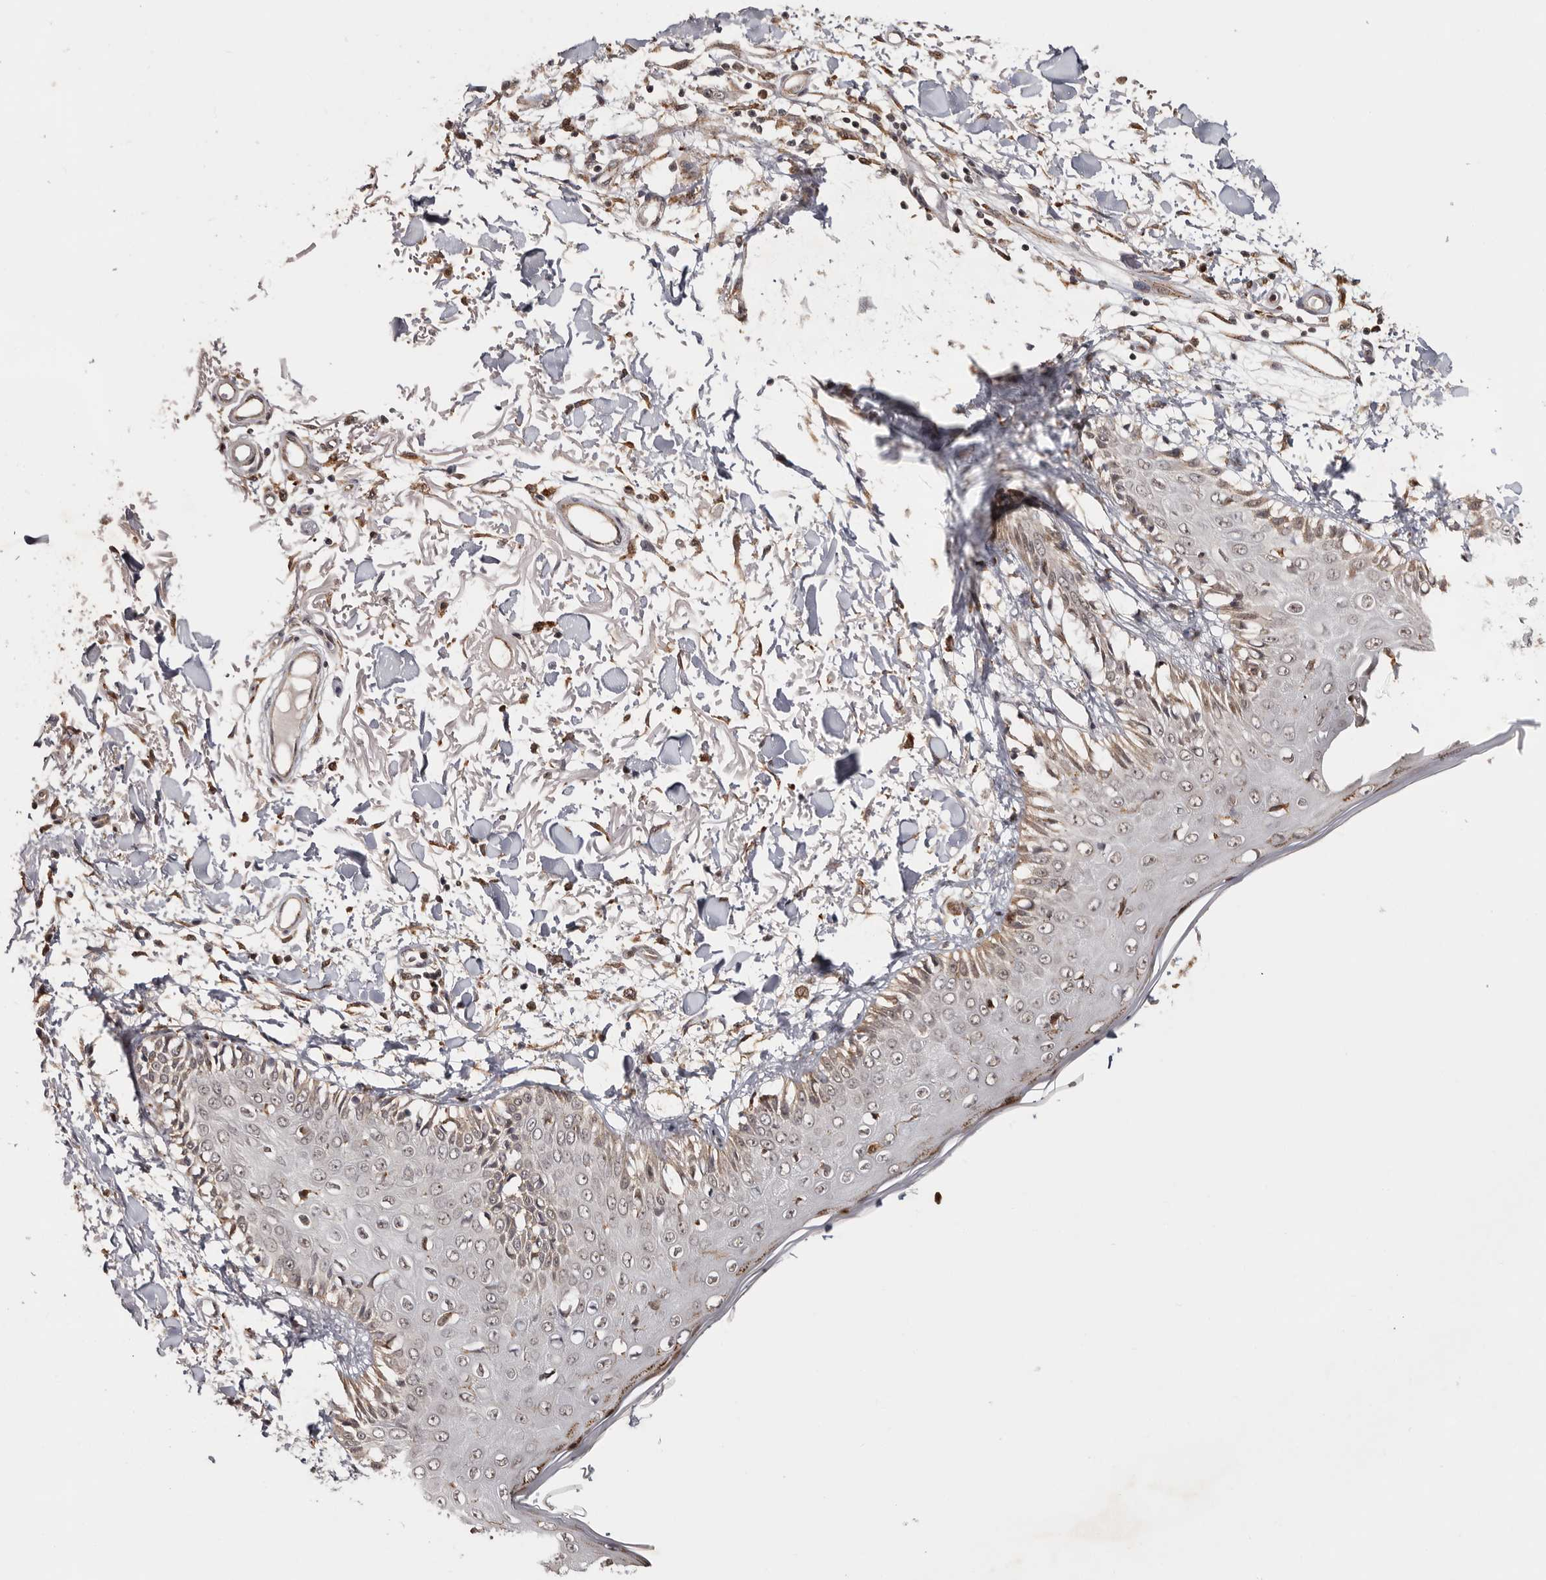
{"staining": {"intensity": "moderate", "quantity": ">75%", "location": "cytoplasmic/membranous,nuclear"}, "tissue": "skin", "cell_type": "Fibroblasts", "image_type": "normal", "snomed": [{"axis": "morphology", "description": "Normal tissue, NOS"}, {"axis": "morphology", "description": "Squamous cell carcinoma, NOS"}, {"axis": "topography", "description": "Skin"}, {"axis": "topography", "description": "Peripheral nerve tissue"}], "caption": "Immunohistochemical staining of benign skin demonstrates medium levels of moderate cytoplasmic/membranous,nuclear expression in approximately >75% of fibroblasts. (Brightfield microscopy of DAB IHC at high magnification).", "gene": "ZNF83", "patient": {"sex": "male", "age": 83}}